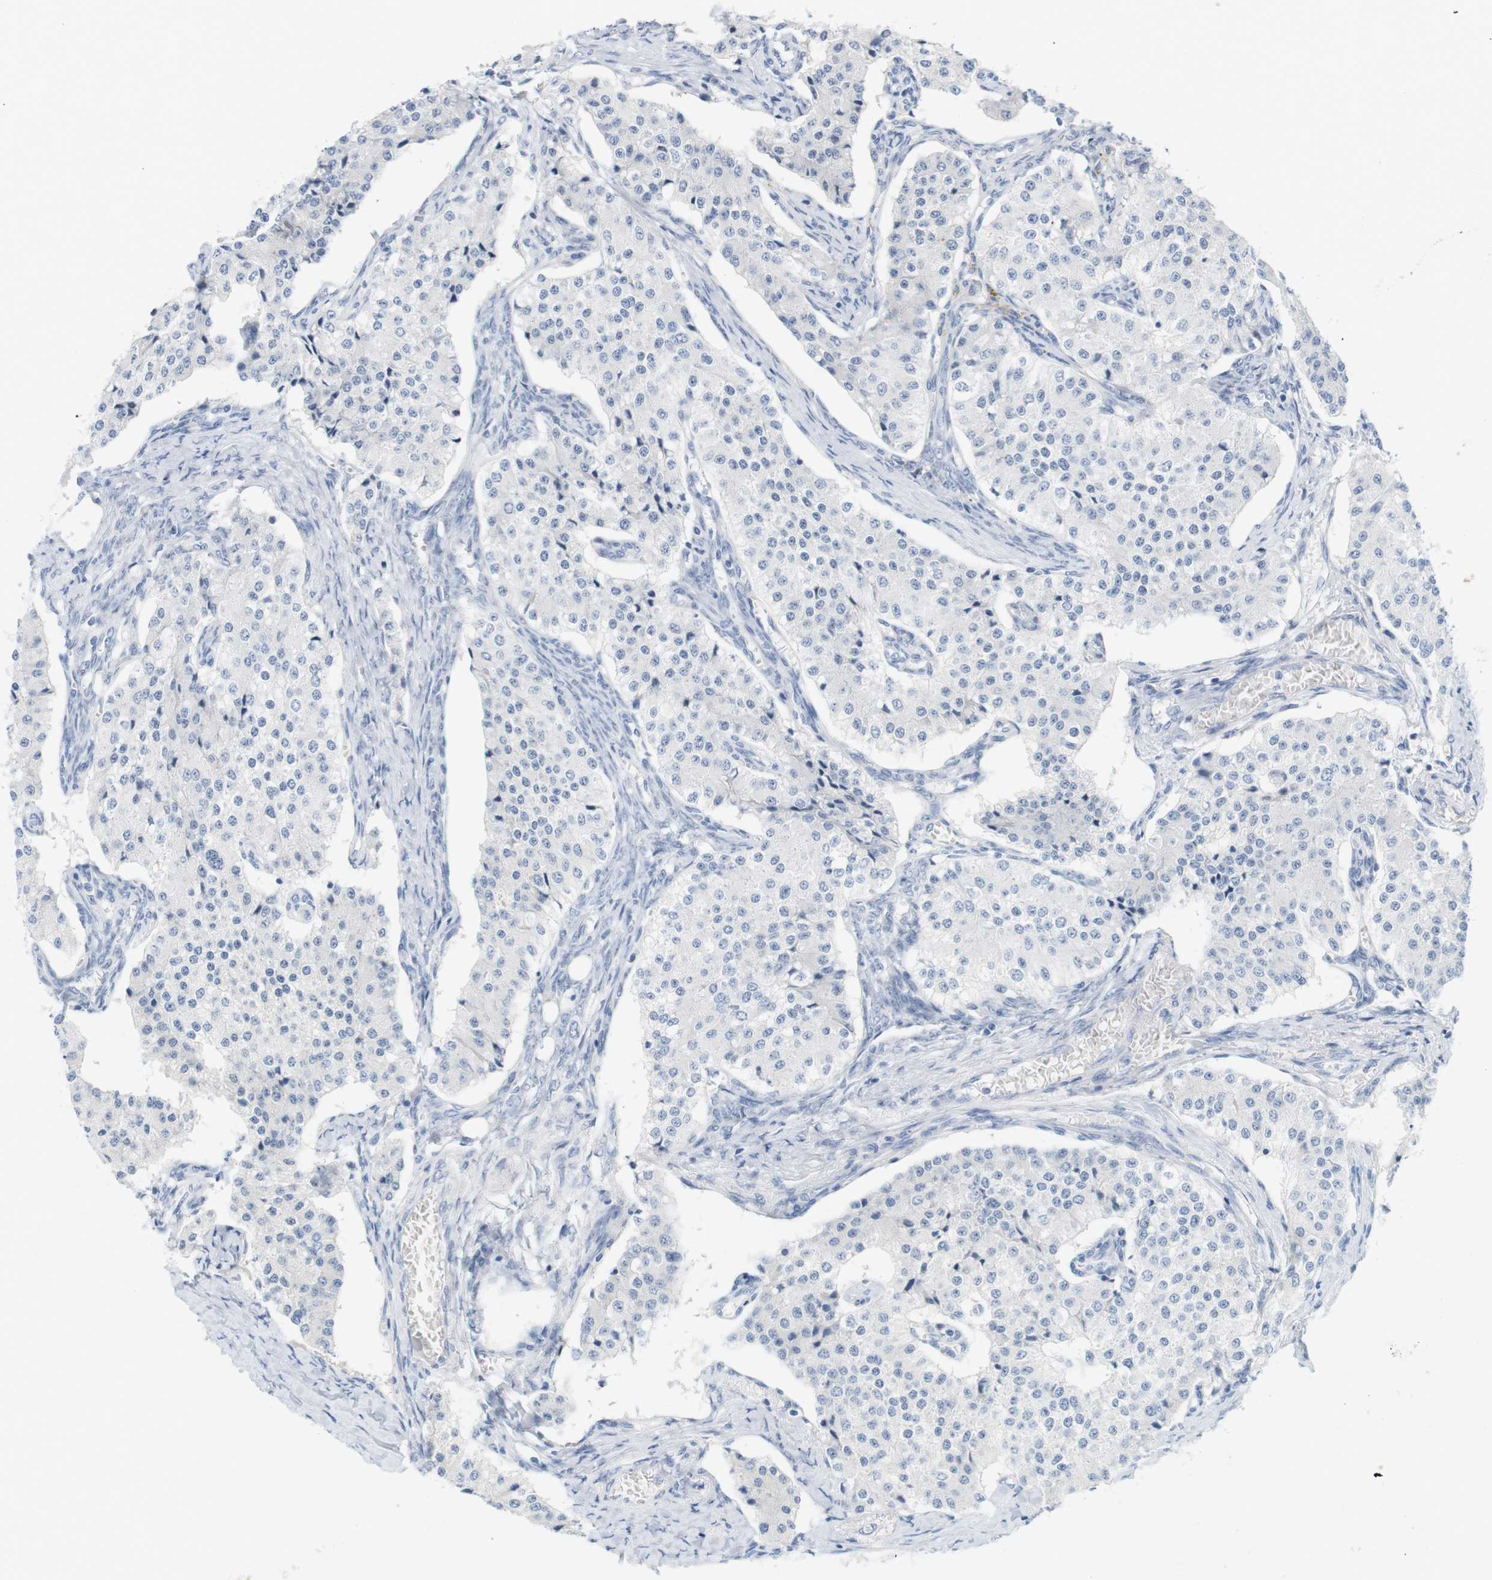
{"staining": {"intensity": "negative", "quantity": "none", "location": "none"}, "tissue": "carcinoid", "cell_type": "Tumor cells", "image_type": "cancer", "snomed": [{"axis": "morphology", "description": "Carcinoid, malignant, NOS"}, {"axis": "topography", "description": "Colon"}], "caption": "The micrograph exhibits no staining of tumor cells in carcinoid.", "gene": "RGS9", "patient": {"sex": "female", "age": 52}}